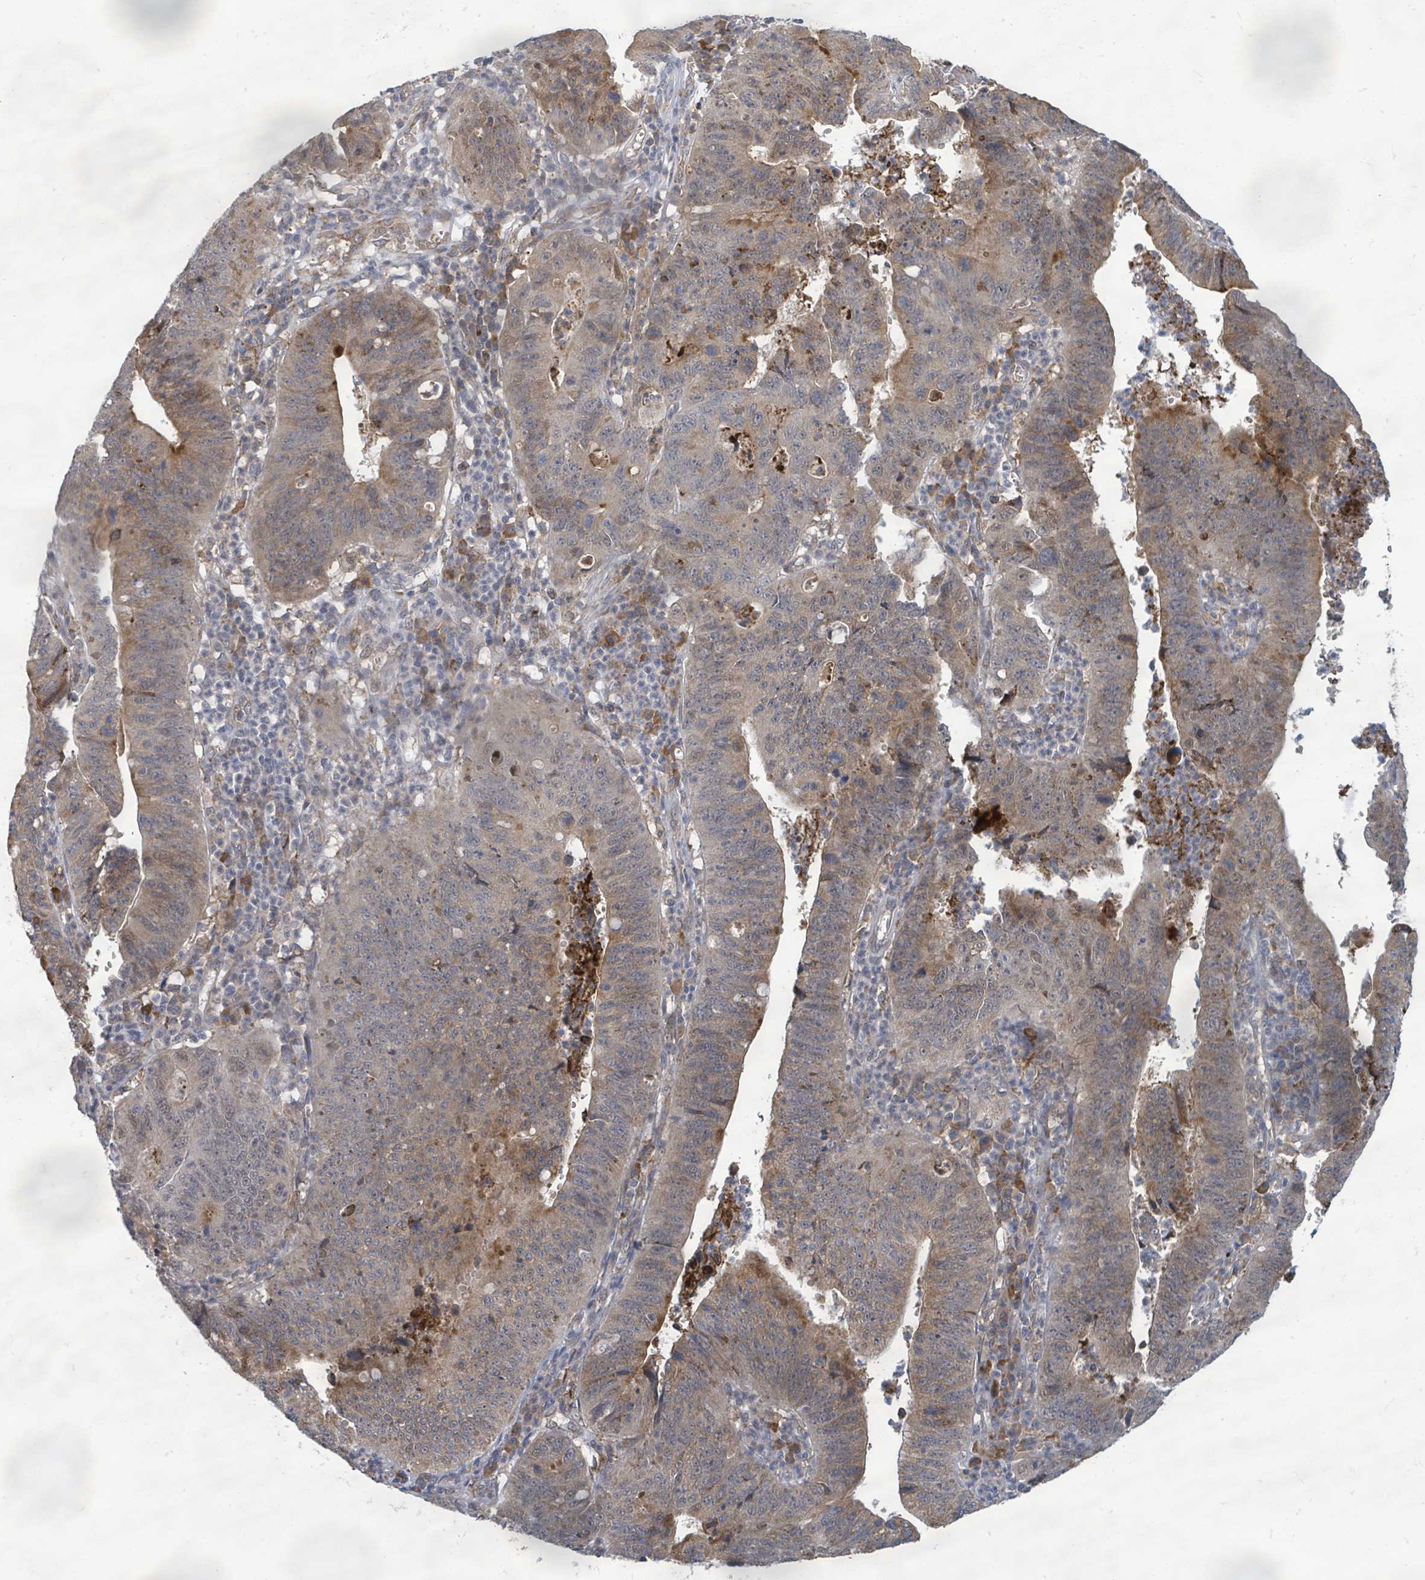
{"staining": {"intensity": "moderate", "quantity": "25%-75%", "location": "cytoplasmic/membranous"}, "tissue": "stomach cancer", "cell_type": "Tumor cells", "image_type": "cancer", "snomed": [{"axis": "morphology", "description": "Adenocarcinoma, NOS"}, {"axis": "topography", "description": "Stomach"}], "caption": "Moderate cytoplasmic/membranous protein positivity is appreciated in approximately 25%-75% of tumor cells in stomach cancer (adenocarcinoma).", "gene": "SHROOM2", "patient": {"sex": "male", "age": 59}}